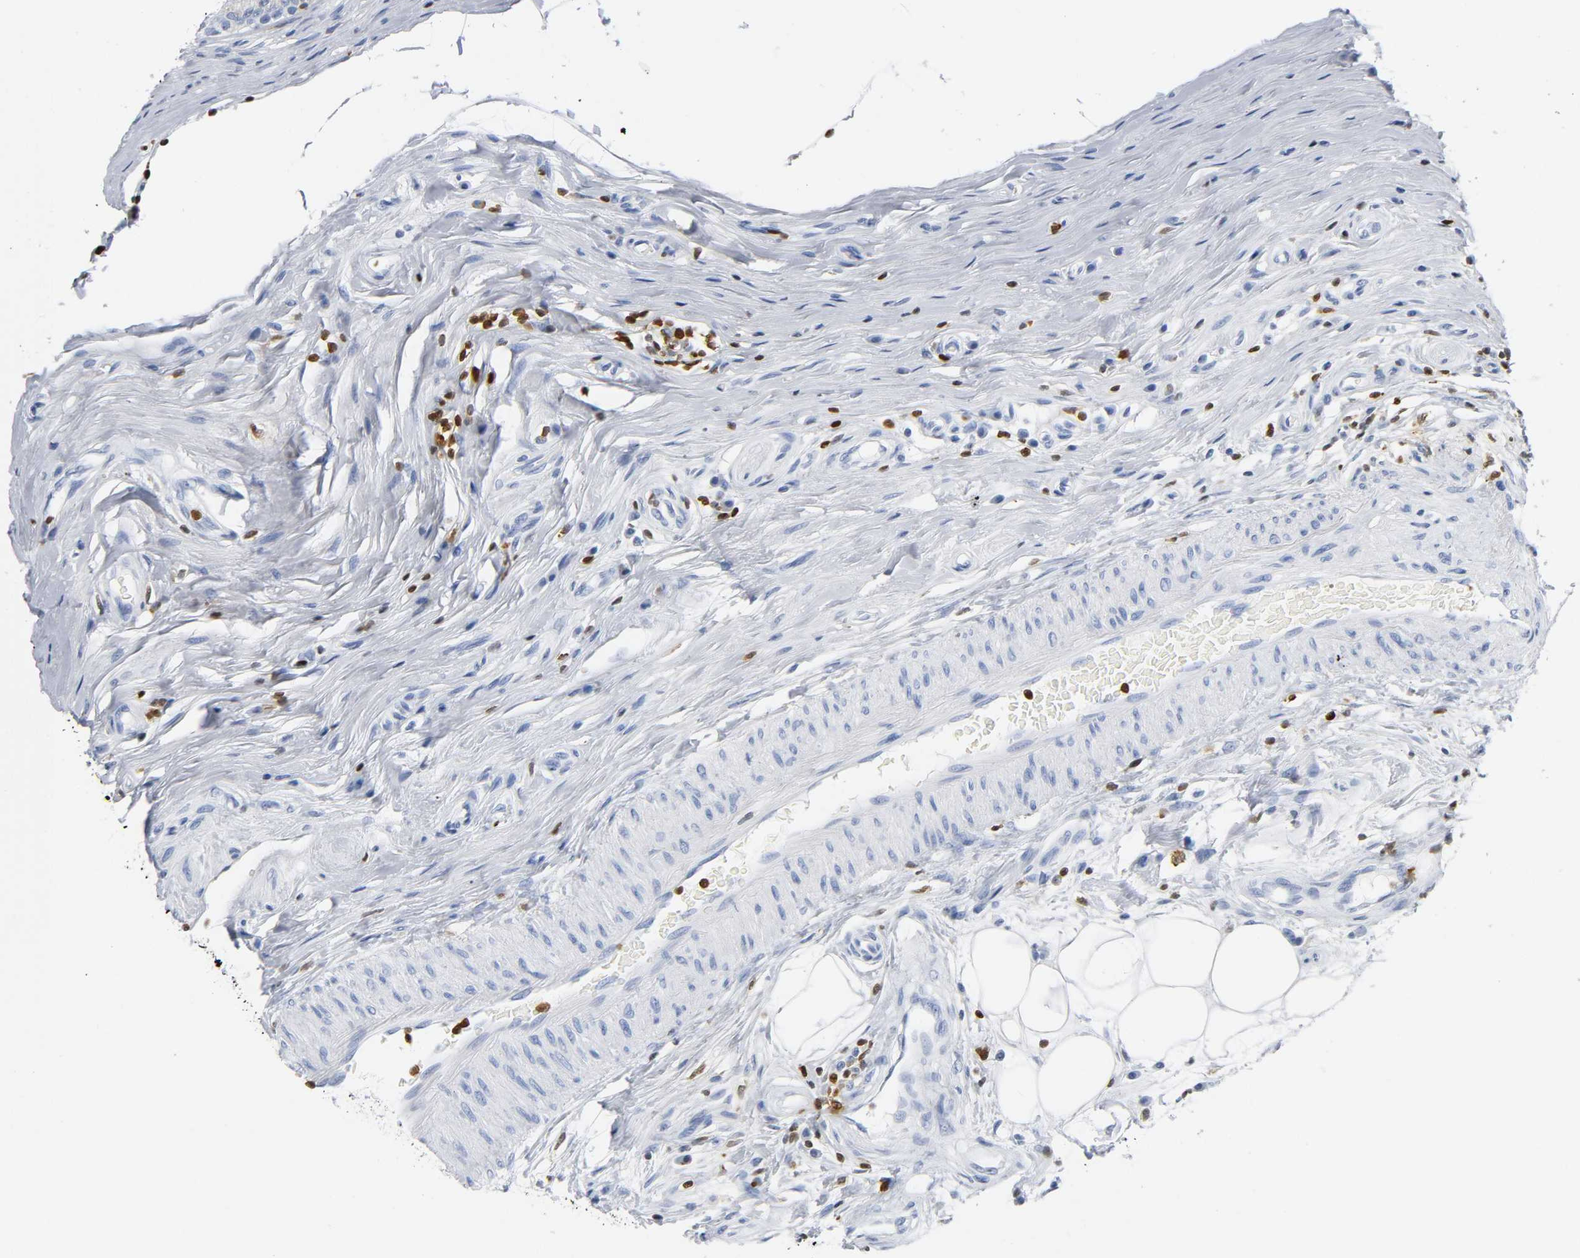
{"staining": {"intensity": "negative", "quantity": "none", "location": "none"}, "tissue": "epididymis", "cell_type": "Glandular cells", "image_type": "normal", "snomed": [{"axis": "morphology", "description": "Normal tissue, NOS"}, {"axis": "morphology", "description": "Inflammation, NOS"}, {"axis": "topography", "description": "Epididymis"}], "caption": "This is a histopathology image of immunohistochemistry (IHC) staining of unremarkable epididymis, which shows no staining in glandular cells.", "gene": "DOK2", "patient": {"sex": "male", "age": 84}}